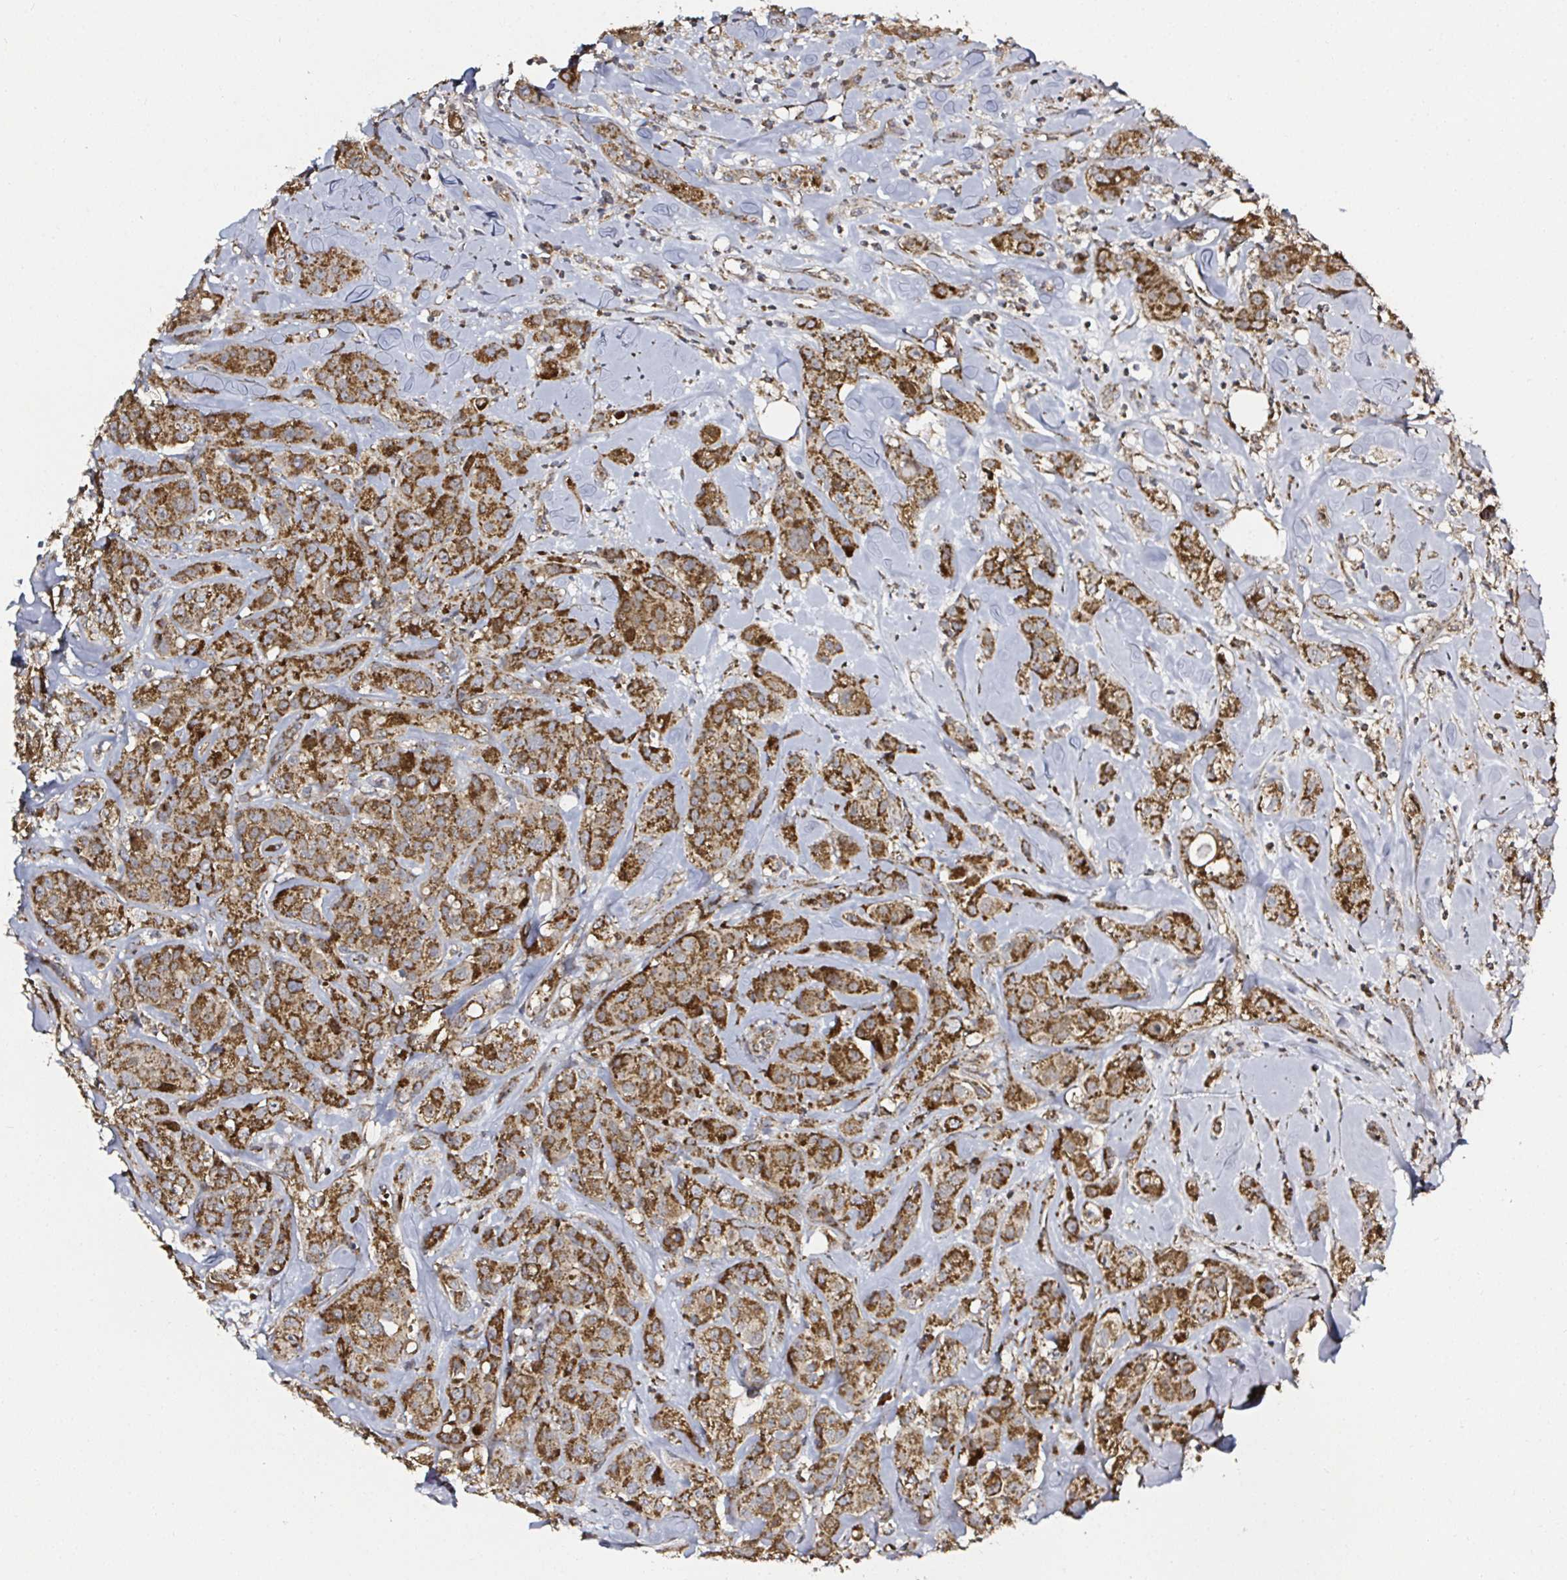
{"staining": {"intensity": "strong", "quantity": ">75%", "location": "cytoplasmic/membranous"}, "tissue": "breast cancer", "cell_type": "Tumor cells", "image_type": "cancer", "snomed": [{"axis": "morphology", "description": "Normal tissue, NOS"}, {"axis": "morphology", "description": "Duct carcinoma"}, {"axis": "topography", "description": "Breast"}], "caption": "A photomicrograph showing strong cytoplasmic/membranous expression in approximately >75% of tumor cells in breast infiltrating ductal carcinoma, as visualized by brown immunohistochemical staining.", "gene": "ATAD3B", "patient": {"sex": "female", "age": 43}}